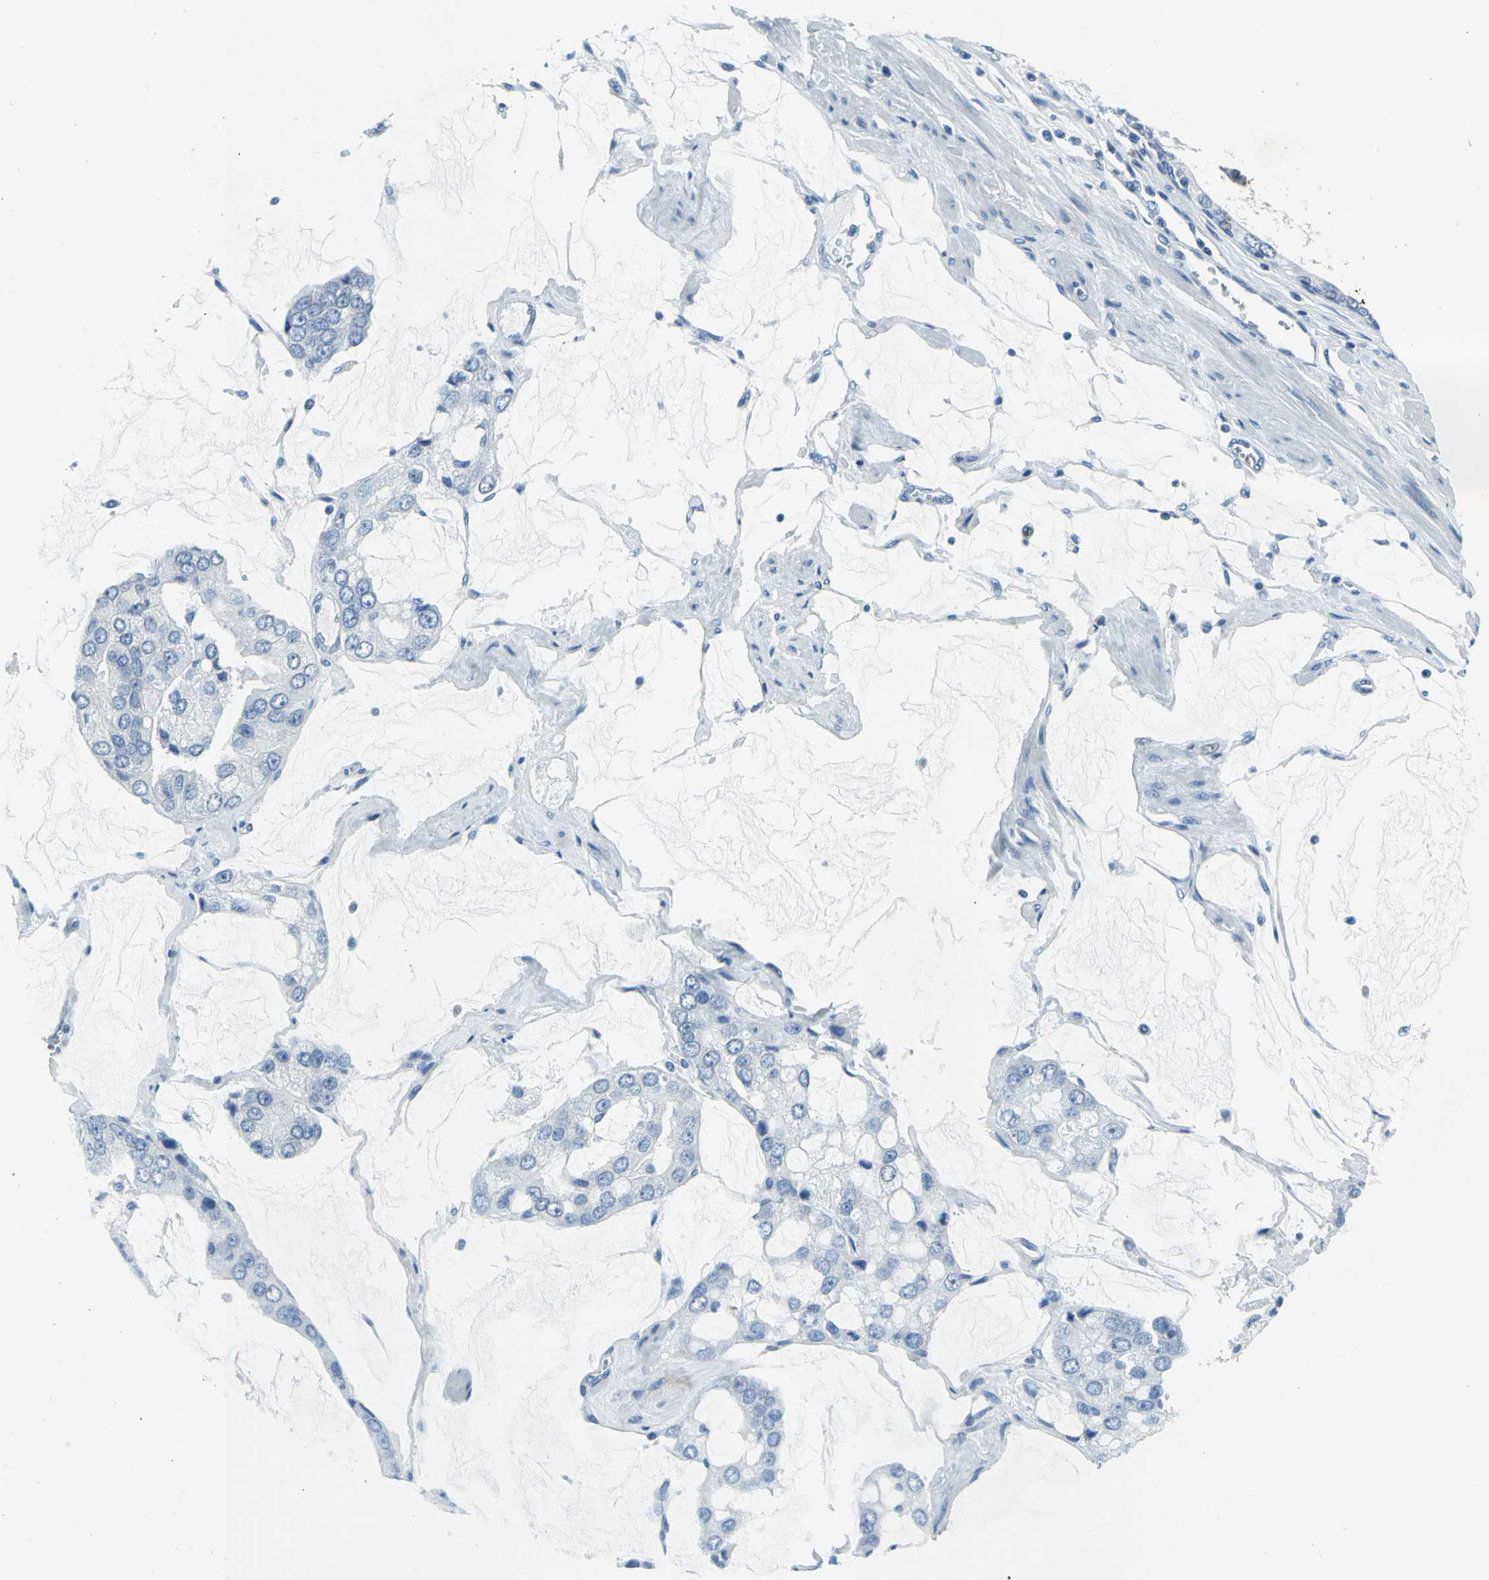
{"staining": {"intensity": "negative", "quantity": "none", "location": "none"}, "tissue": "prostate cancer", "cell_type": "Tumor cells", "image_type": "cancer", "snomed": [{"axis": "morphology", "description": "Adenocarcinoma, High grade"}, {"axis": "topography", "description": "Prostate"}], "caption": "A histopathology image of prostate cancer (adenocarcinoma (high-grade)) stained for a protein displays no brown staining in tumor cells.", "gene": "DNAI2", "patient": {"sex": "male", "age": 67}}